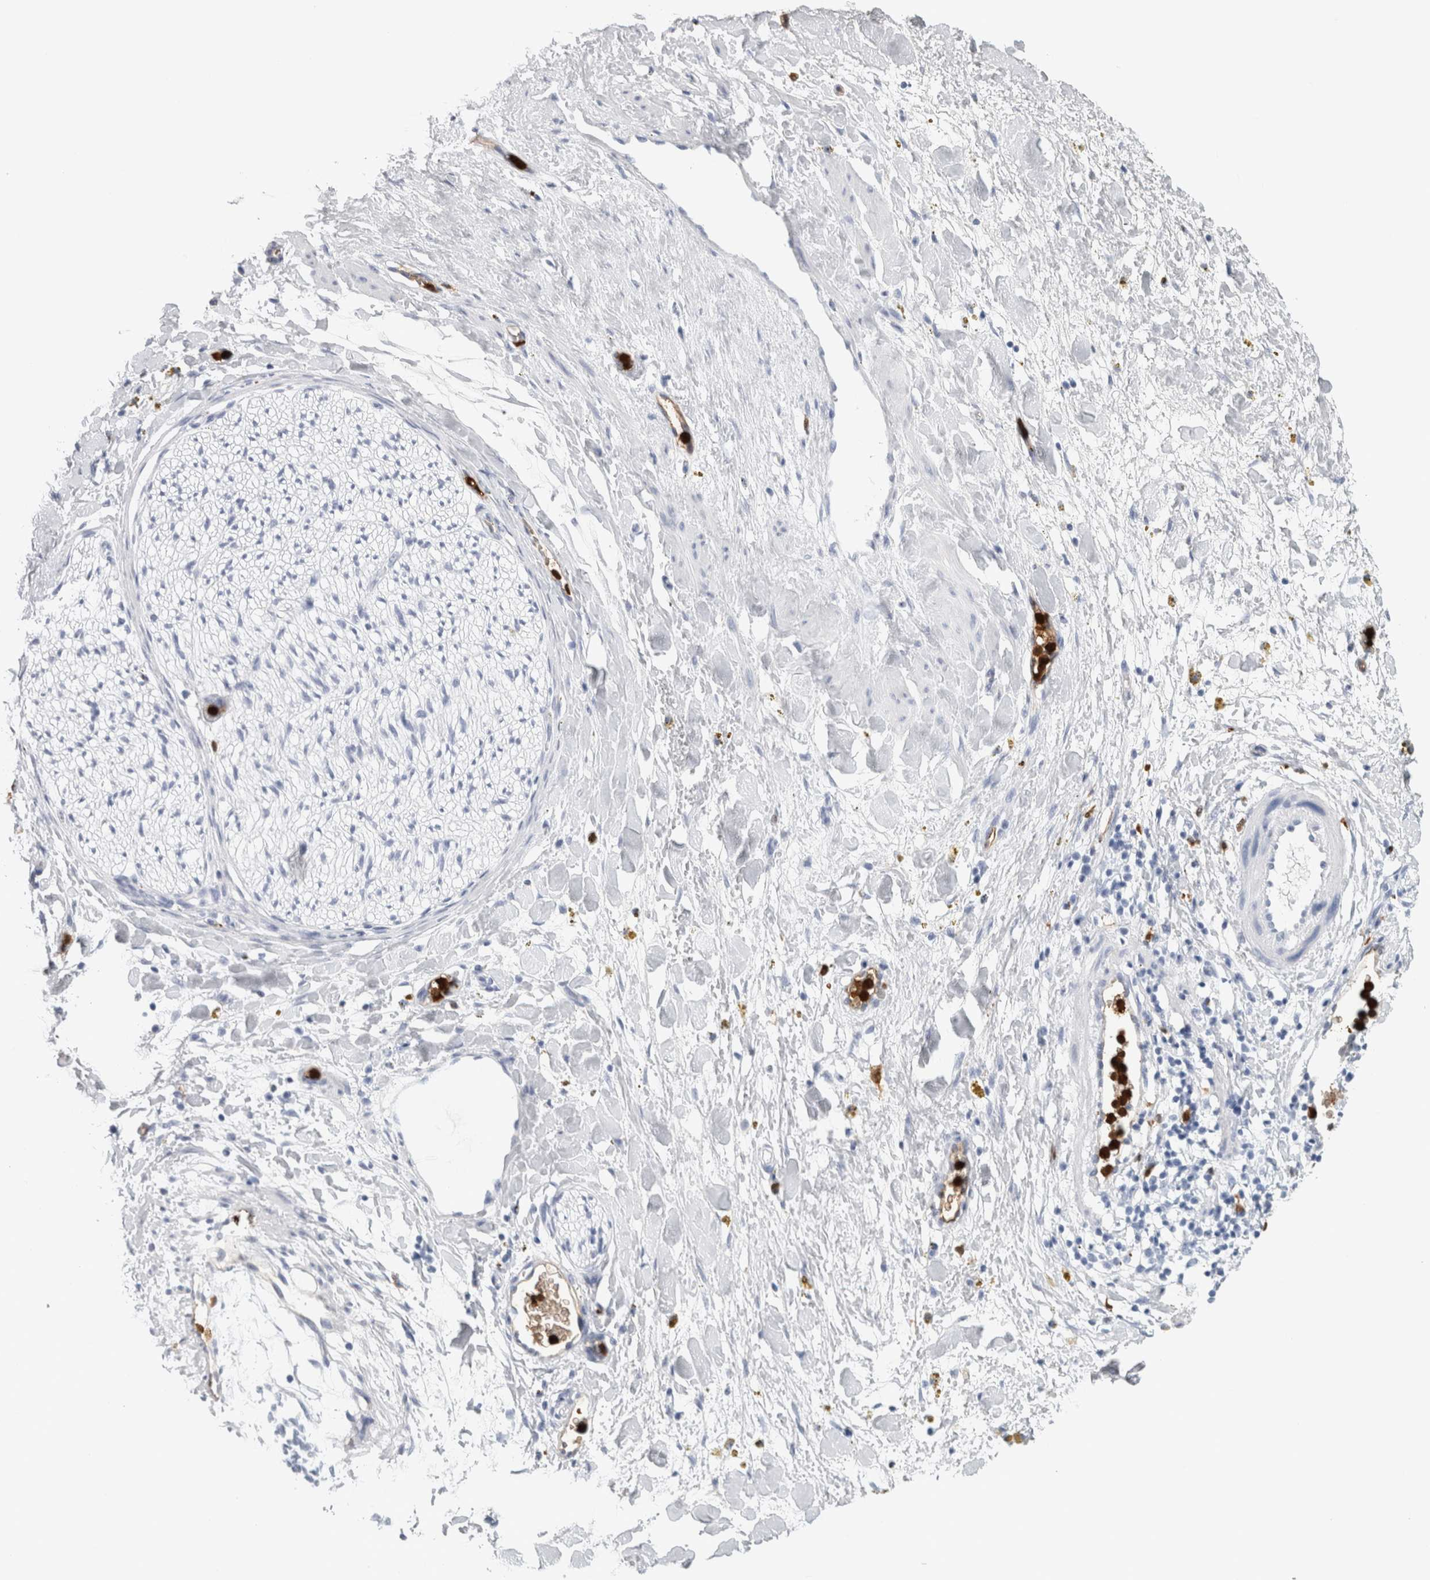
{"staining": {"intensity": "negative", "quantity": "none", "location": "none"}, "tissue": "adipose tissue", "cell_type": "Adipocytes", "image_type": "normal", "snomed": [{"axis": "morphology", "description": "Normal tissue, NOS"}, {"axis": "topography", "description": "Kidney"}, {"axis": "topography", "description": "Peripheral nerve tissue"}], "caption": "High power microscopy histopathology image of an immunohistochemistry image of benign adipose tissue, revealing no significant expression in adipocytes.", "gene": "S100A8", "patient": {"sex": "male", "age": 7}}